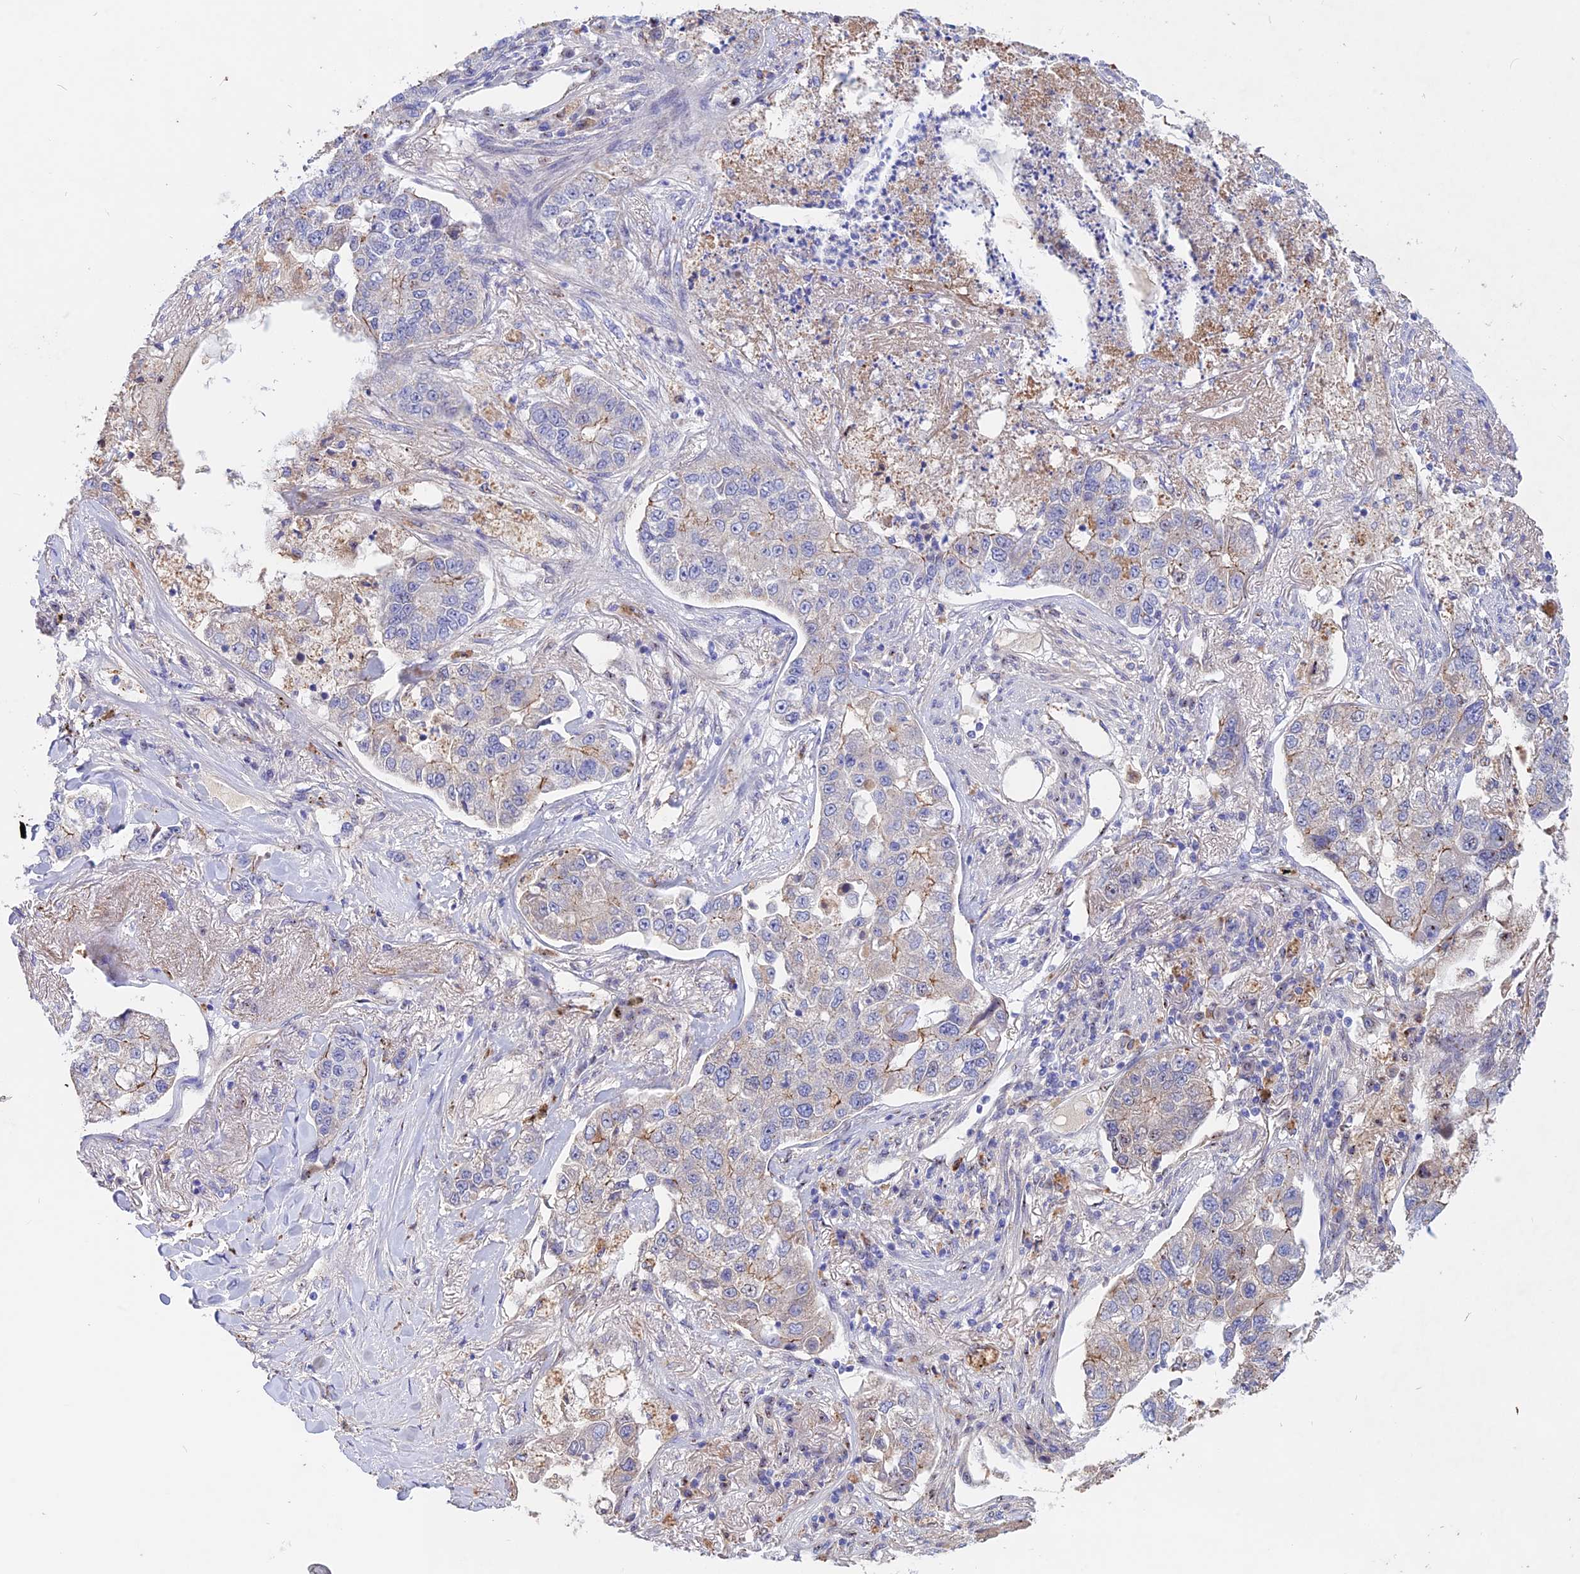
{"staining": {"intensity": "moderate", "quantity": "<25%", "location": "cytoplasmic/membranous"}, "tissue": "lung cancer", "cell_type": "Tumor cells", "image_type": "cancer", "snomed": [{"axis": "morphology", "description": "Adenocarcinoma, NOS"}, {"axis": "topography", "description": "Lung"}], "caption": "The immunohistochemical stain highlights moderate cytoplasmic/membranous positivity in tumor cells of lung adenocarcinoma tissue.", "gene": "GK5", "patient": {"sex": "male", "age": 49}}